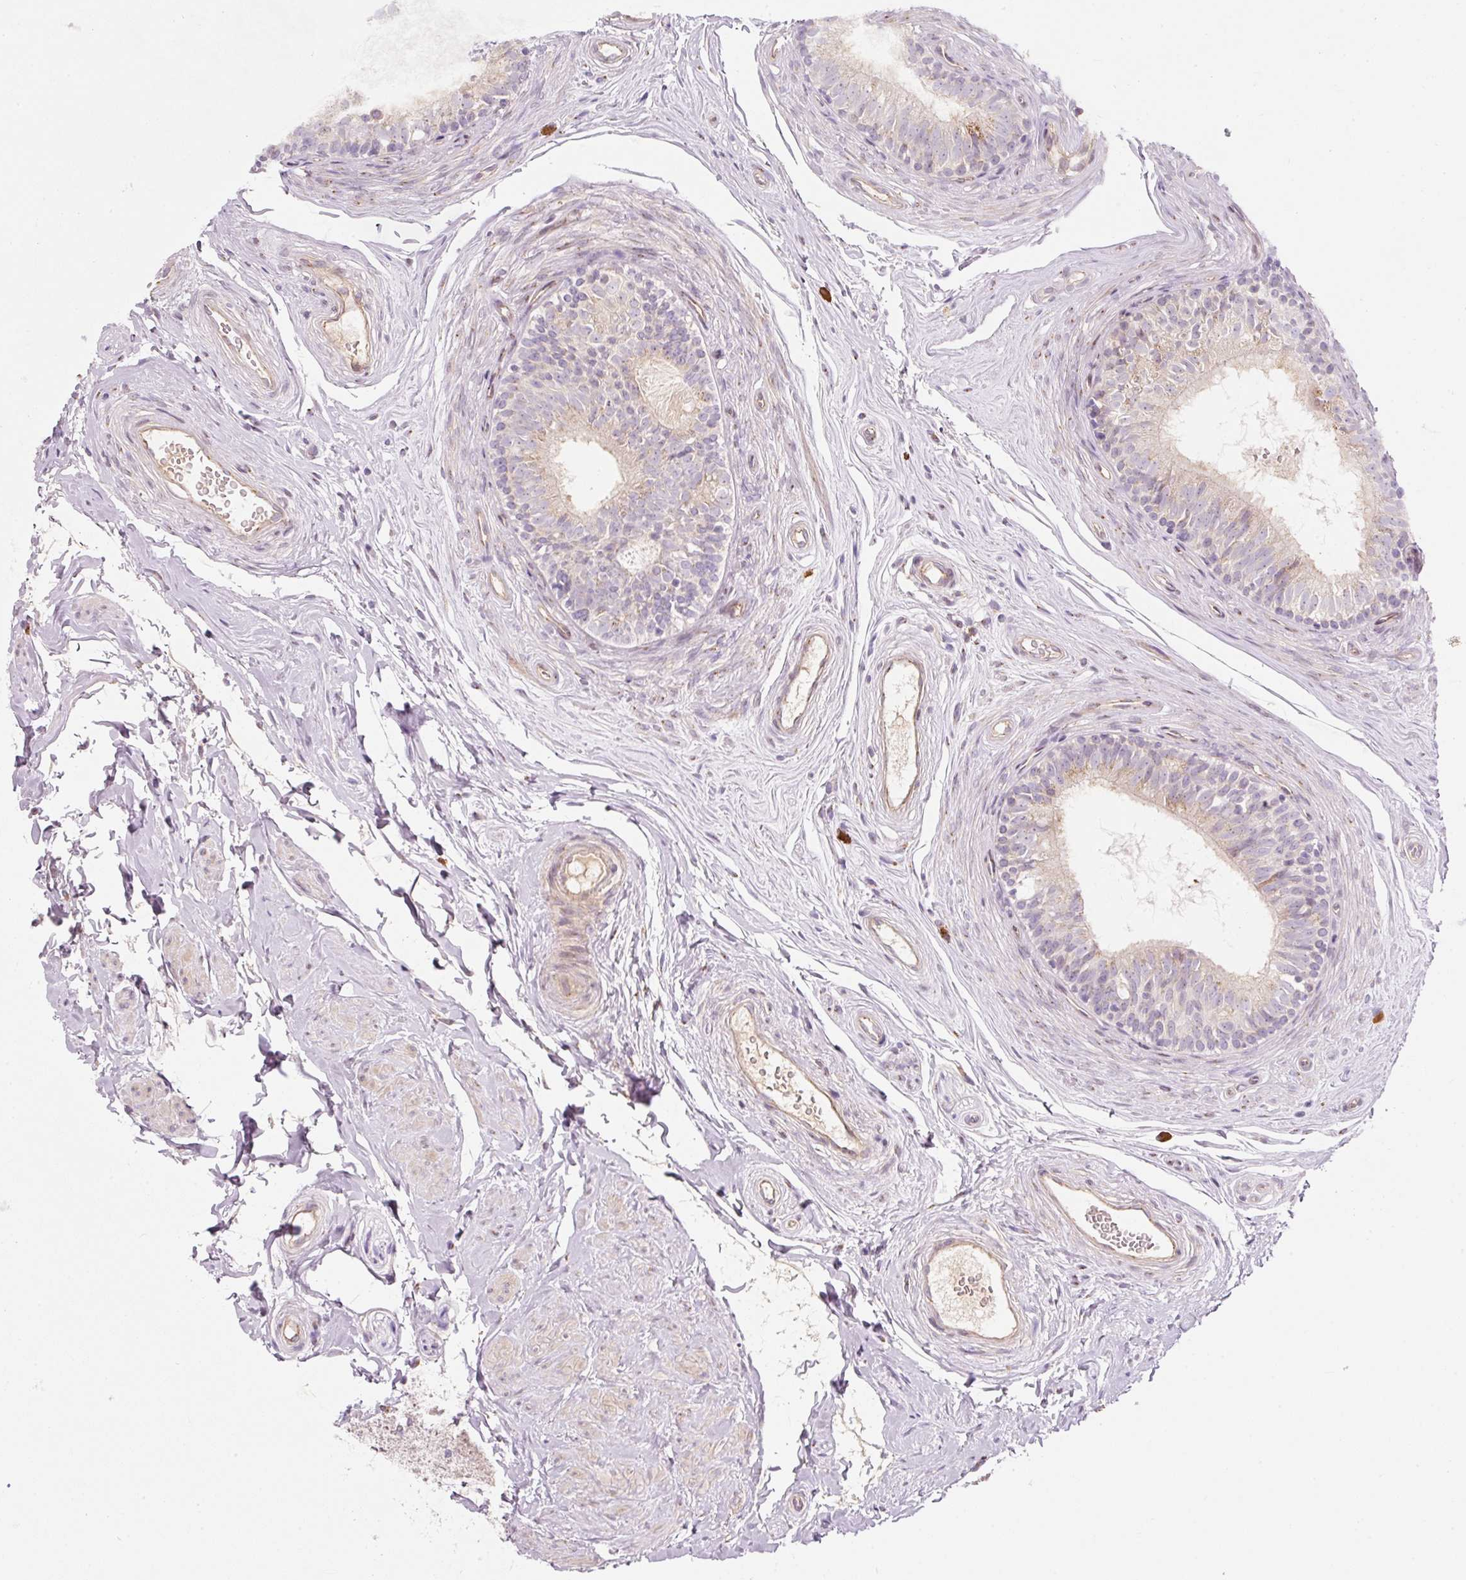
{"staining": {"intensity": "moderate", "quantity": "25%-75%", "location": "cytoplasmic/membranous"}, "tissue": "epididymis", "cell_type": "Glandular cells", "image_type": "normal", "snomed": [{"axis": "morphology", "description": "Normal tissue, NOS"}, {"axis": "topography", "description": "Epididymis"}], "caption": "IHC of normal human epididymis displays medium levels of moderate cytoplasmic/membranous expression in about 25%-75% of glandular cells.", "gene": "NBPF11", "patient": {"sex": "male", "age": 45}}